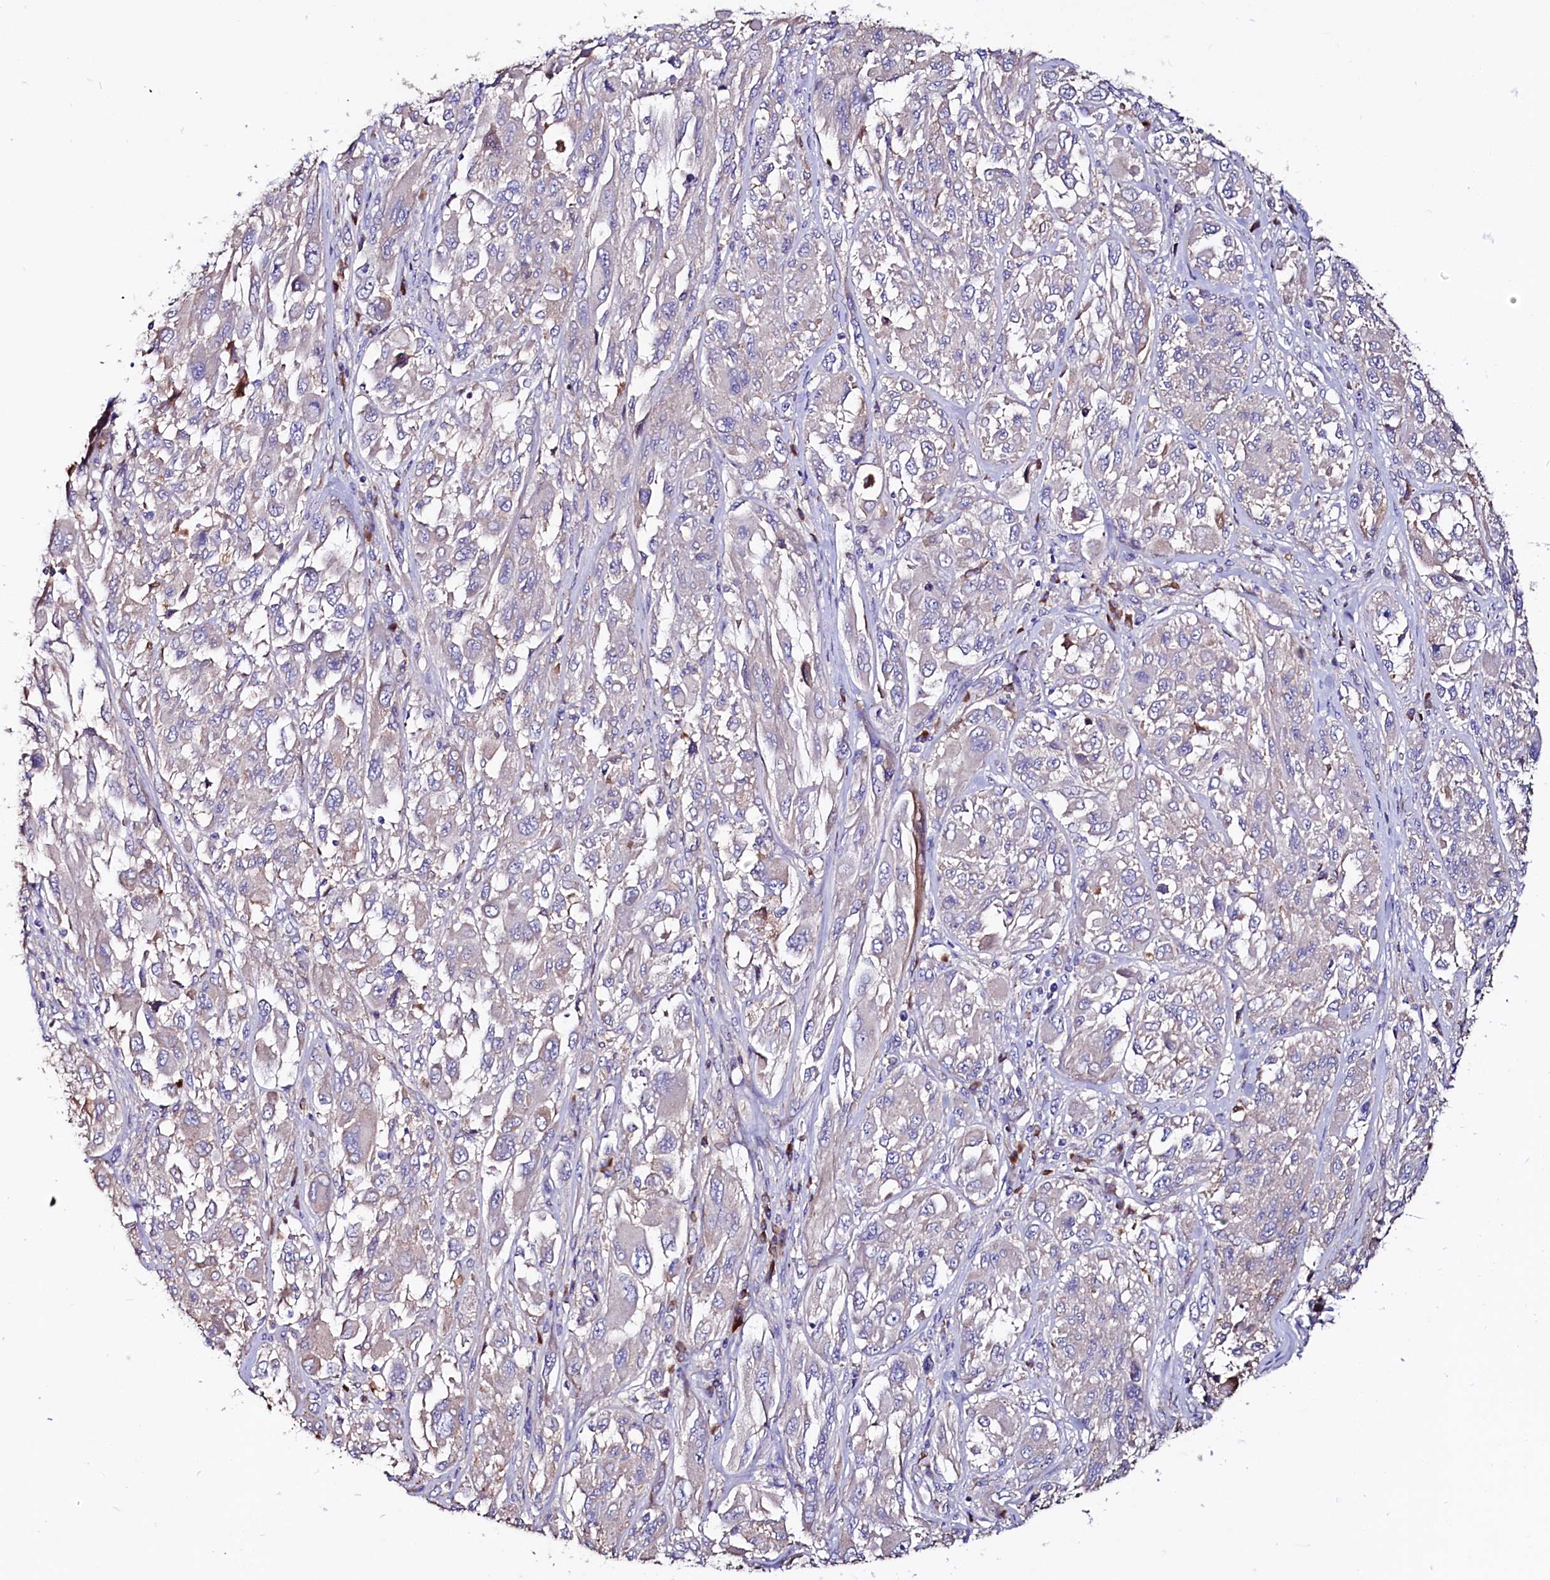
{"staining": {"intensity": "negative", "quantity": "none", "location": "none"}, "tissue": "melanoma", "cell_type": "Tumor cells", "image_type": "cancer", "snomed": [{"axis": "morphology", "description": "Malignant melanoma, NOS"}, {"axis": "topography", "description": "Skin"}], "caption": "Immunohistochemistry micrograph of melanoma stained for a protein (brown), which demonstrates no staining in tumor cells. (Brightfield microscopy of DAB immunohistochemistry at high magnification).", "gene": "IL17RD", "patient": {"sex": "female", "age": 91}}